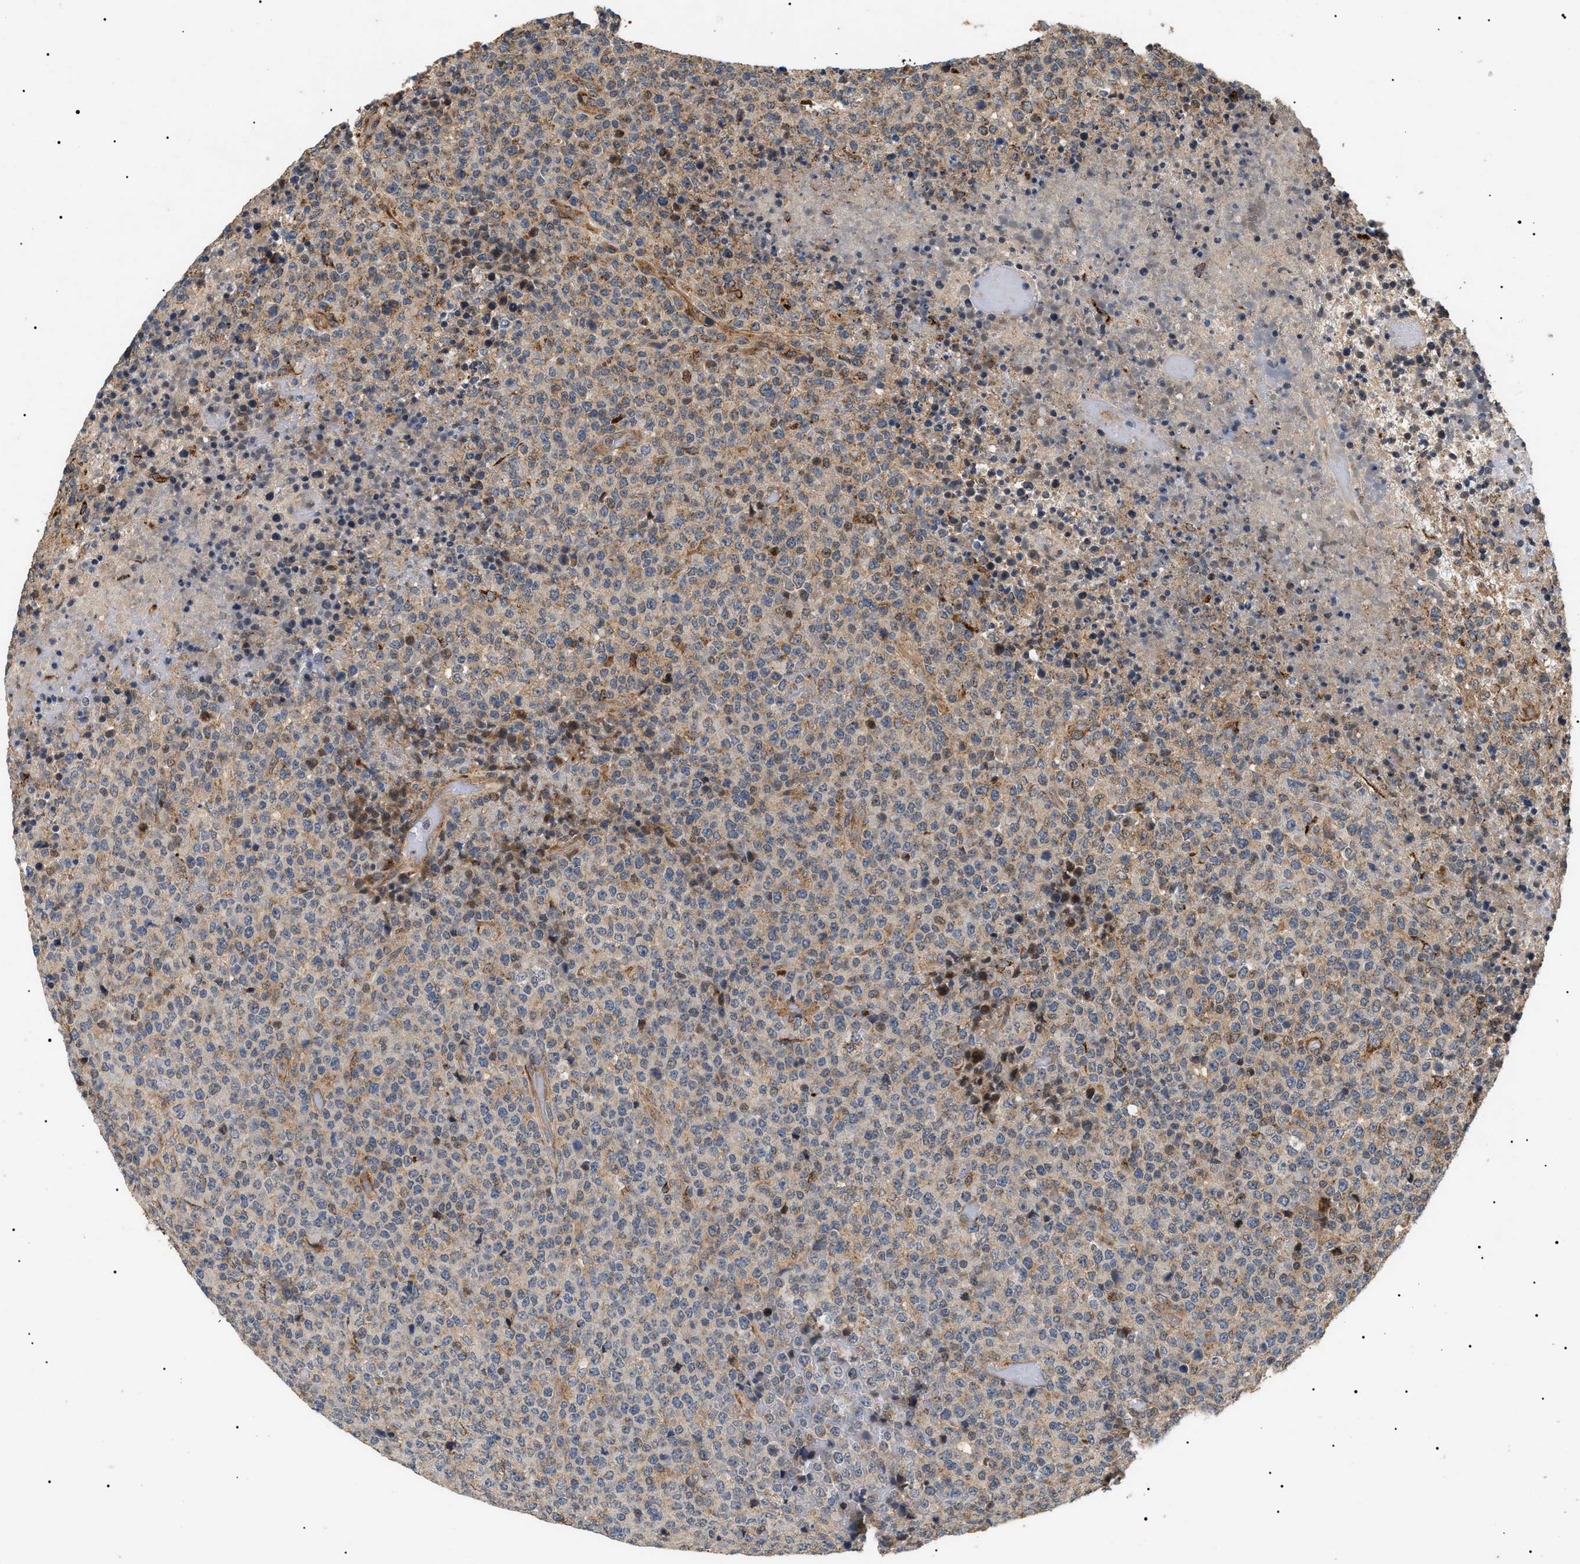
{"staining": {"intensity": "moderate", "quantity": "<25%", "location": "cytoplasmic/membranous"}, "tissue": "lymphoma", "cell_type": "Tumor cells", "image_type": "cancer", "snomed": [{"axis": "morphology", "description": "Malignant lymphoma, non-Hodgkin's type, High grade"}, {"axis": "topography", "description": "Lymph node"}], "caption": "There is low levels of moderate cytoplasmic/membranous positivity in tumor cells of lymphoma, as demonstrated by immunohistochemical staining (brown color).", "gene": "ZBTB26", "patient": {"sex": "male", "age": 13}}